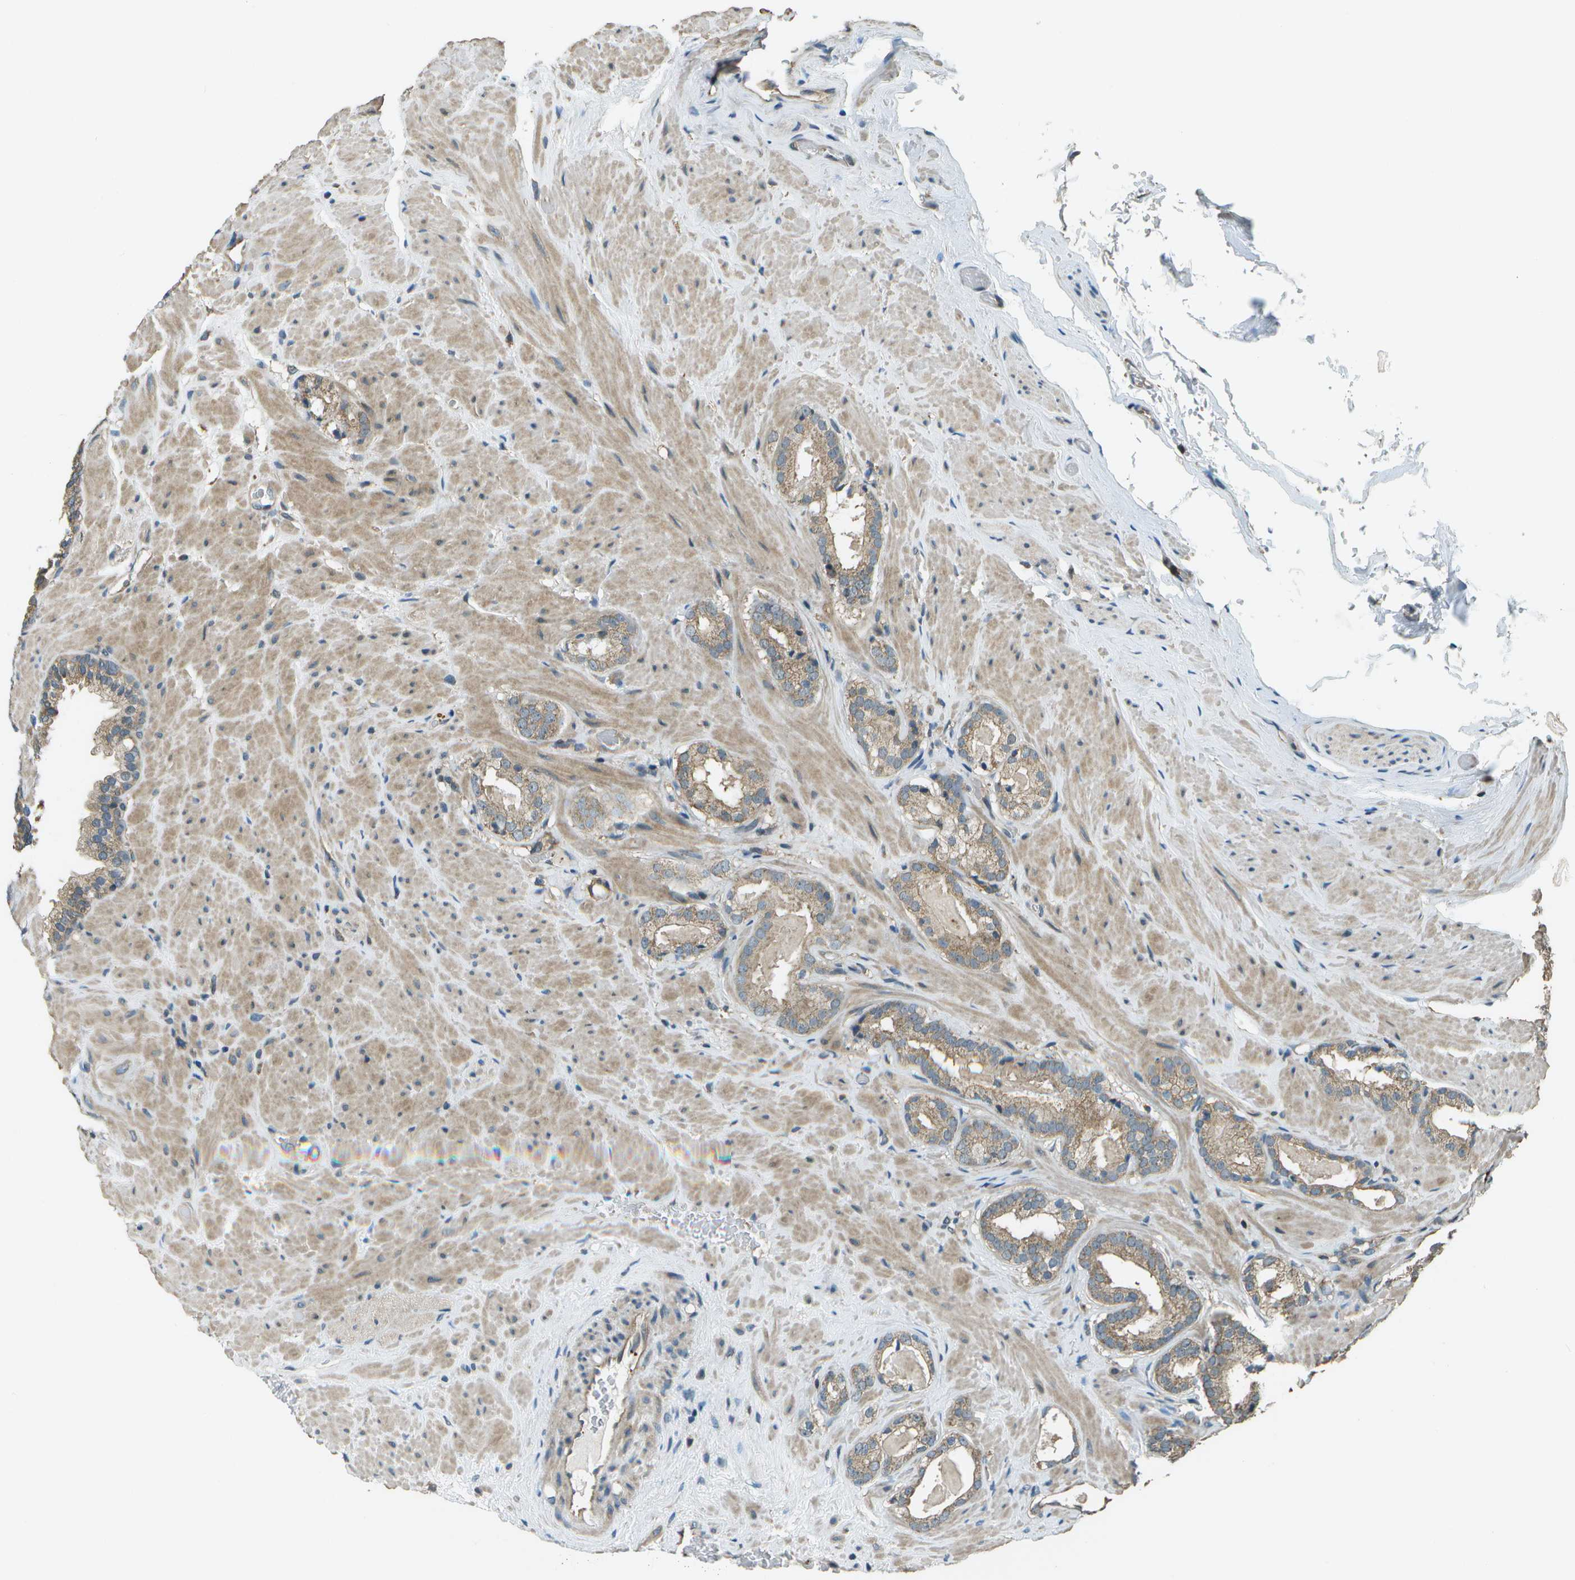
{"staining": {"intensity": "moderate", "quantity": ">75%", "location": "cytoplasmic/membranous"}, "tissue": "prostate cancer", "cell_type": "Tumor cells", "image_type": "cancer", "snomed": [{"axis": "morphology", "description": "Adenocarcinoma, High grade"}, {"axis": "topography", "description": "Prostate"}], "caption": "IHC micrograph of neoplastic tissue: human adenocarcinoma (high-grade) (prostate) stained using immunohistochemistry (IHC) displays medium levels of moderate protein expression localized specifically in the cytoplasmic/membranous of tumor cells, appearing as a cytoplasmic/membranous brown color.", "gene": "PLPBP", "patient": {"sex": "male", "age": 64}}